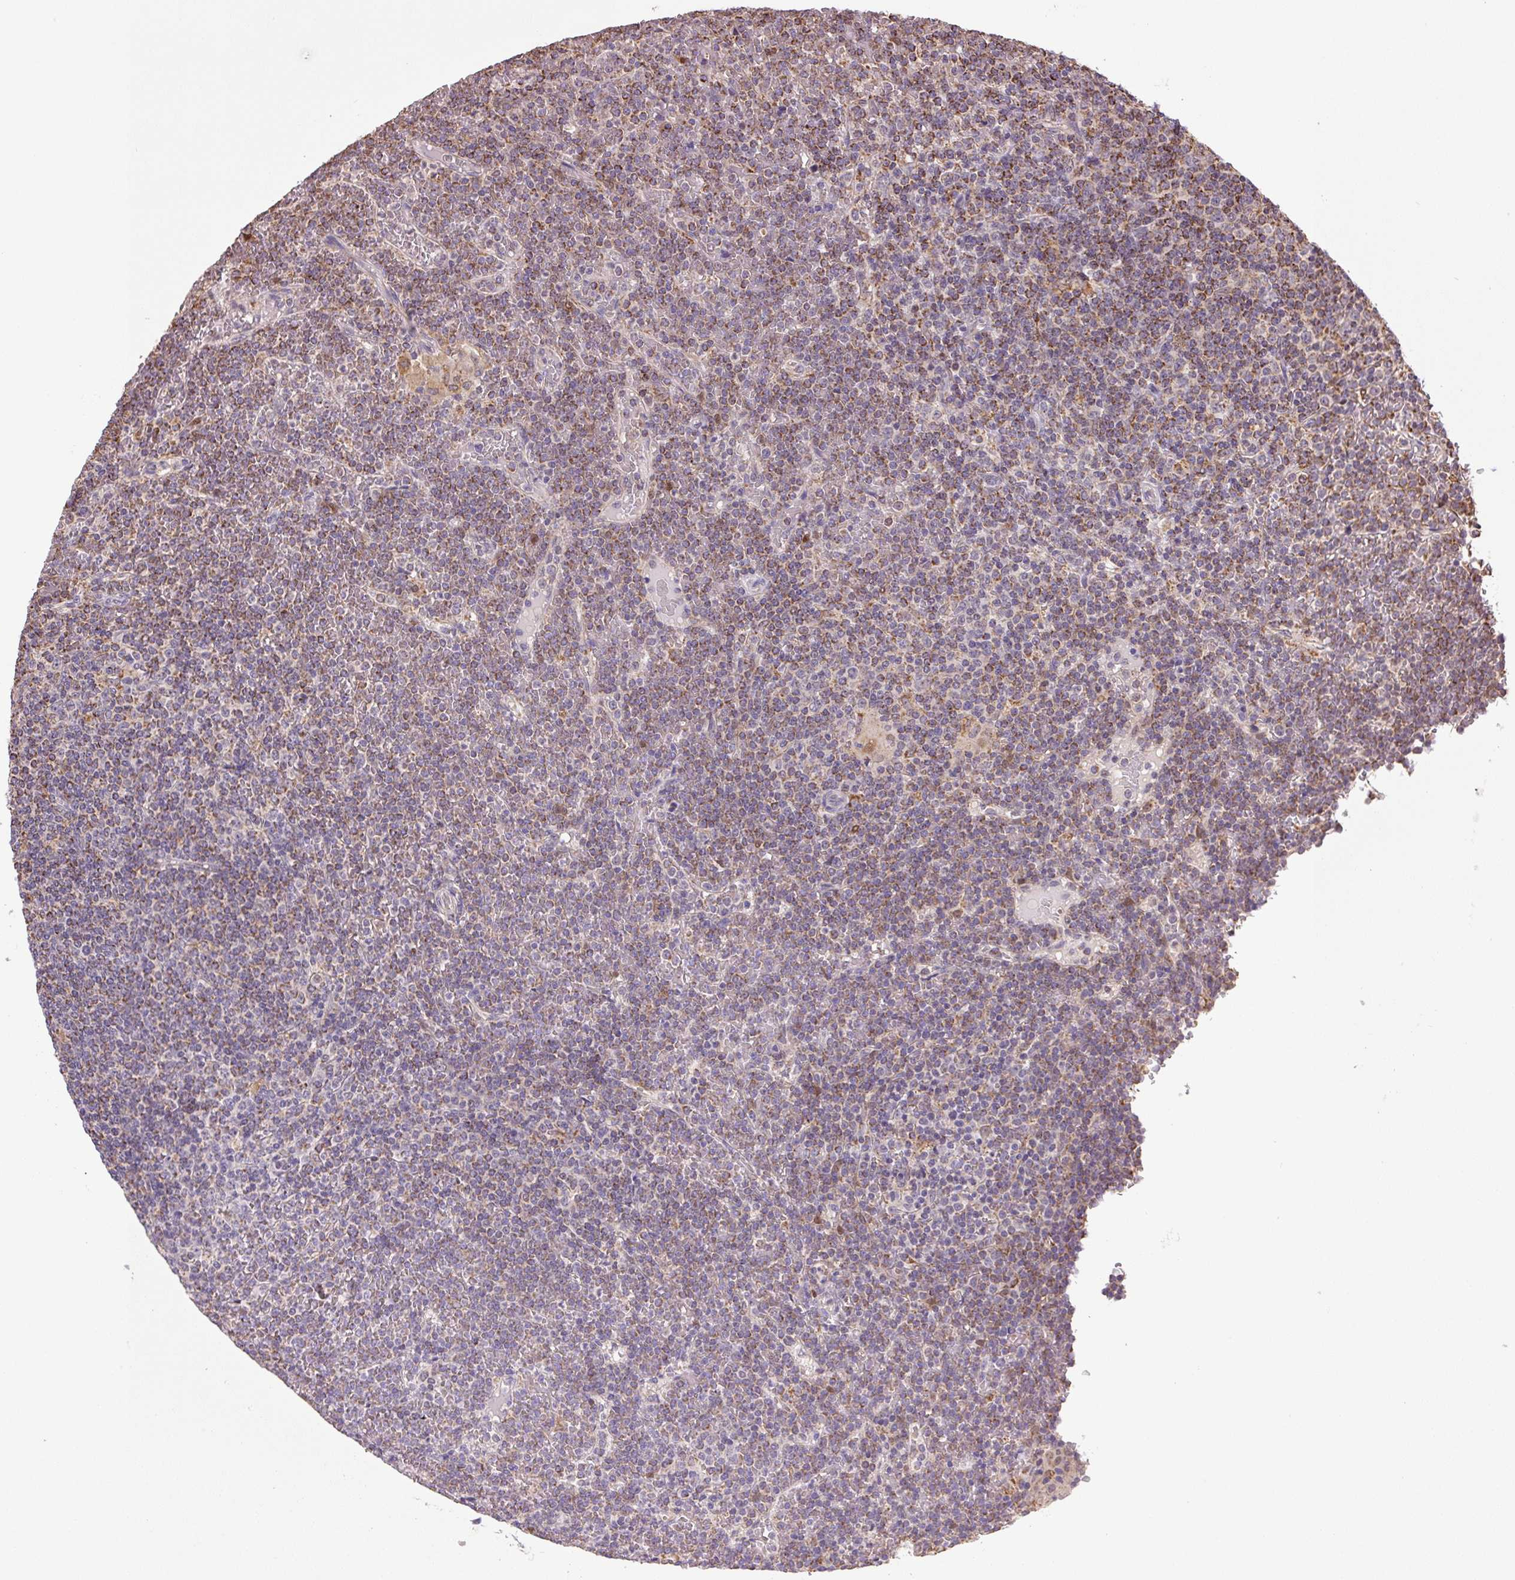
{"staining": {"intensity": "moderate", "quantity": ">75%", "location": "cytoplasmic/membranous,nuclear"}, "tissue": "lymphoma", "cell_type": "Tumor cells", "image_type": "cancer", "snomed": [{"axis": "morphology", "description": "Malignant lymphoma, non-Hodgkin's type, Low grade"}, {"axis": "topography", "description": "Spleen"}], "caption": "This photomicrograph reveals malignant lymphoma, non-Hodgkin's type (low-grade) stained with immunohistochemistry (IHC) to label a protein in brown. The cytoplasmic/membranous and nuclear of tumor cells show moderate positivity for the protein. Nuclei are counter-stained blue.", "gene": "SGF29", "patient": {"sex": "female", "age": 19}}